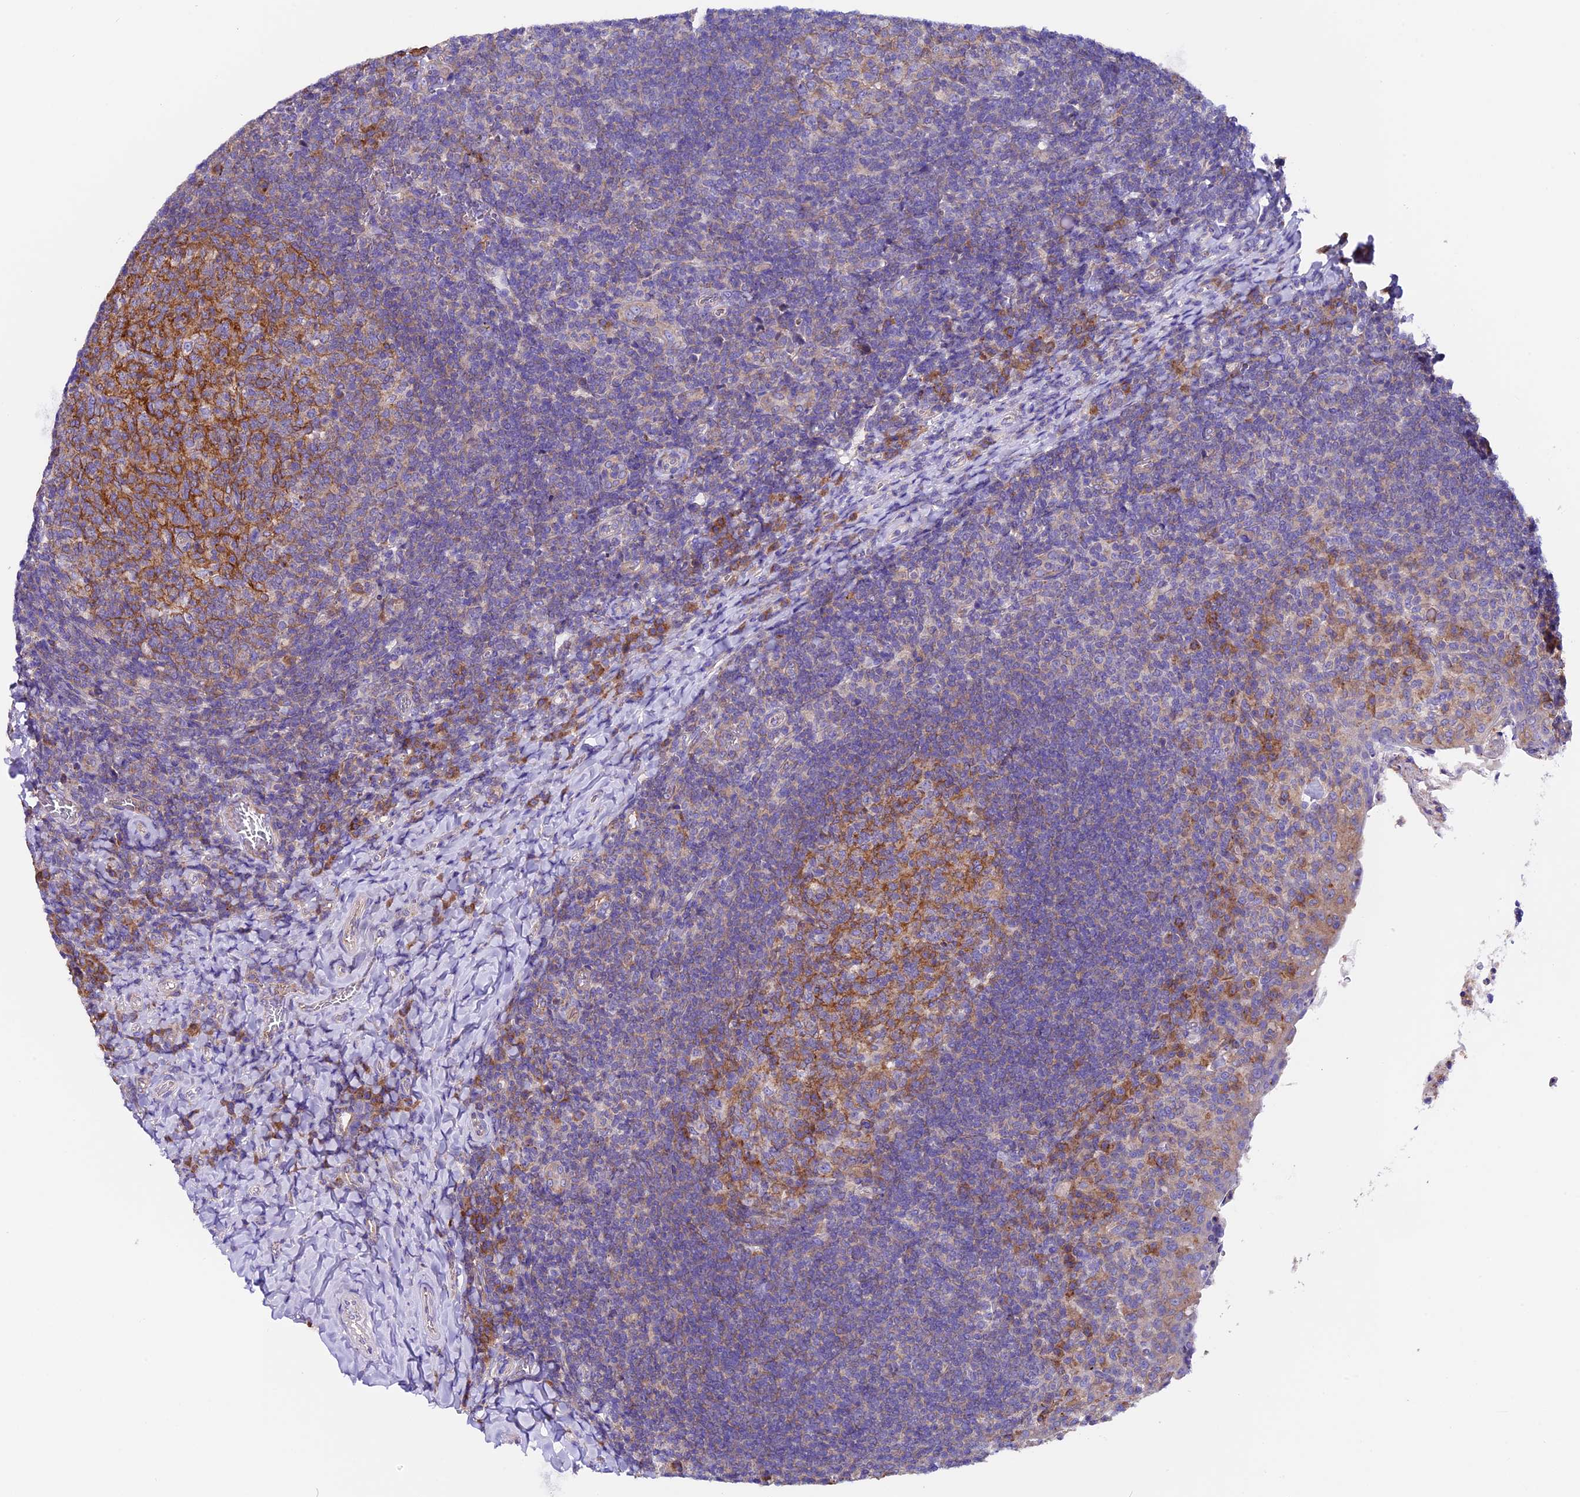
{"staining": {"intensity": "moderate", "quantity": "25%-75%", "location": "cytoplasmic/membranous"}, "tissue": "tonsil", "cell_type": "Germinal center cells", "image_type": "normal", "snomed": [{"axis": "morphology", "description": "Normal tissue, NOS"}, {"axis": "topography", "description": "Tonsil"}], "caption": "The micrograph reveals staining of normal tonsil, revealing moderate cytoplasmic/membranous protein positivity (brown color) within germinal center cells. The staining was performed using DAB to visualize the protein expression in brown, while the nuclei were stained in blue with hematoxylin (Magnification: 20x).", "gene": "COMTD1", "patient": {"sex": "female", "age": 10}}